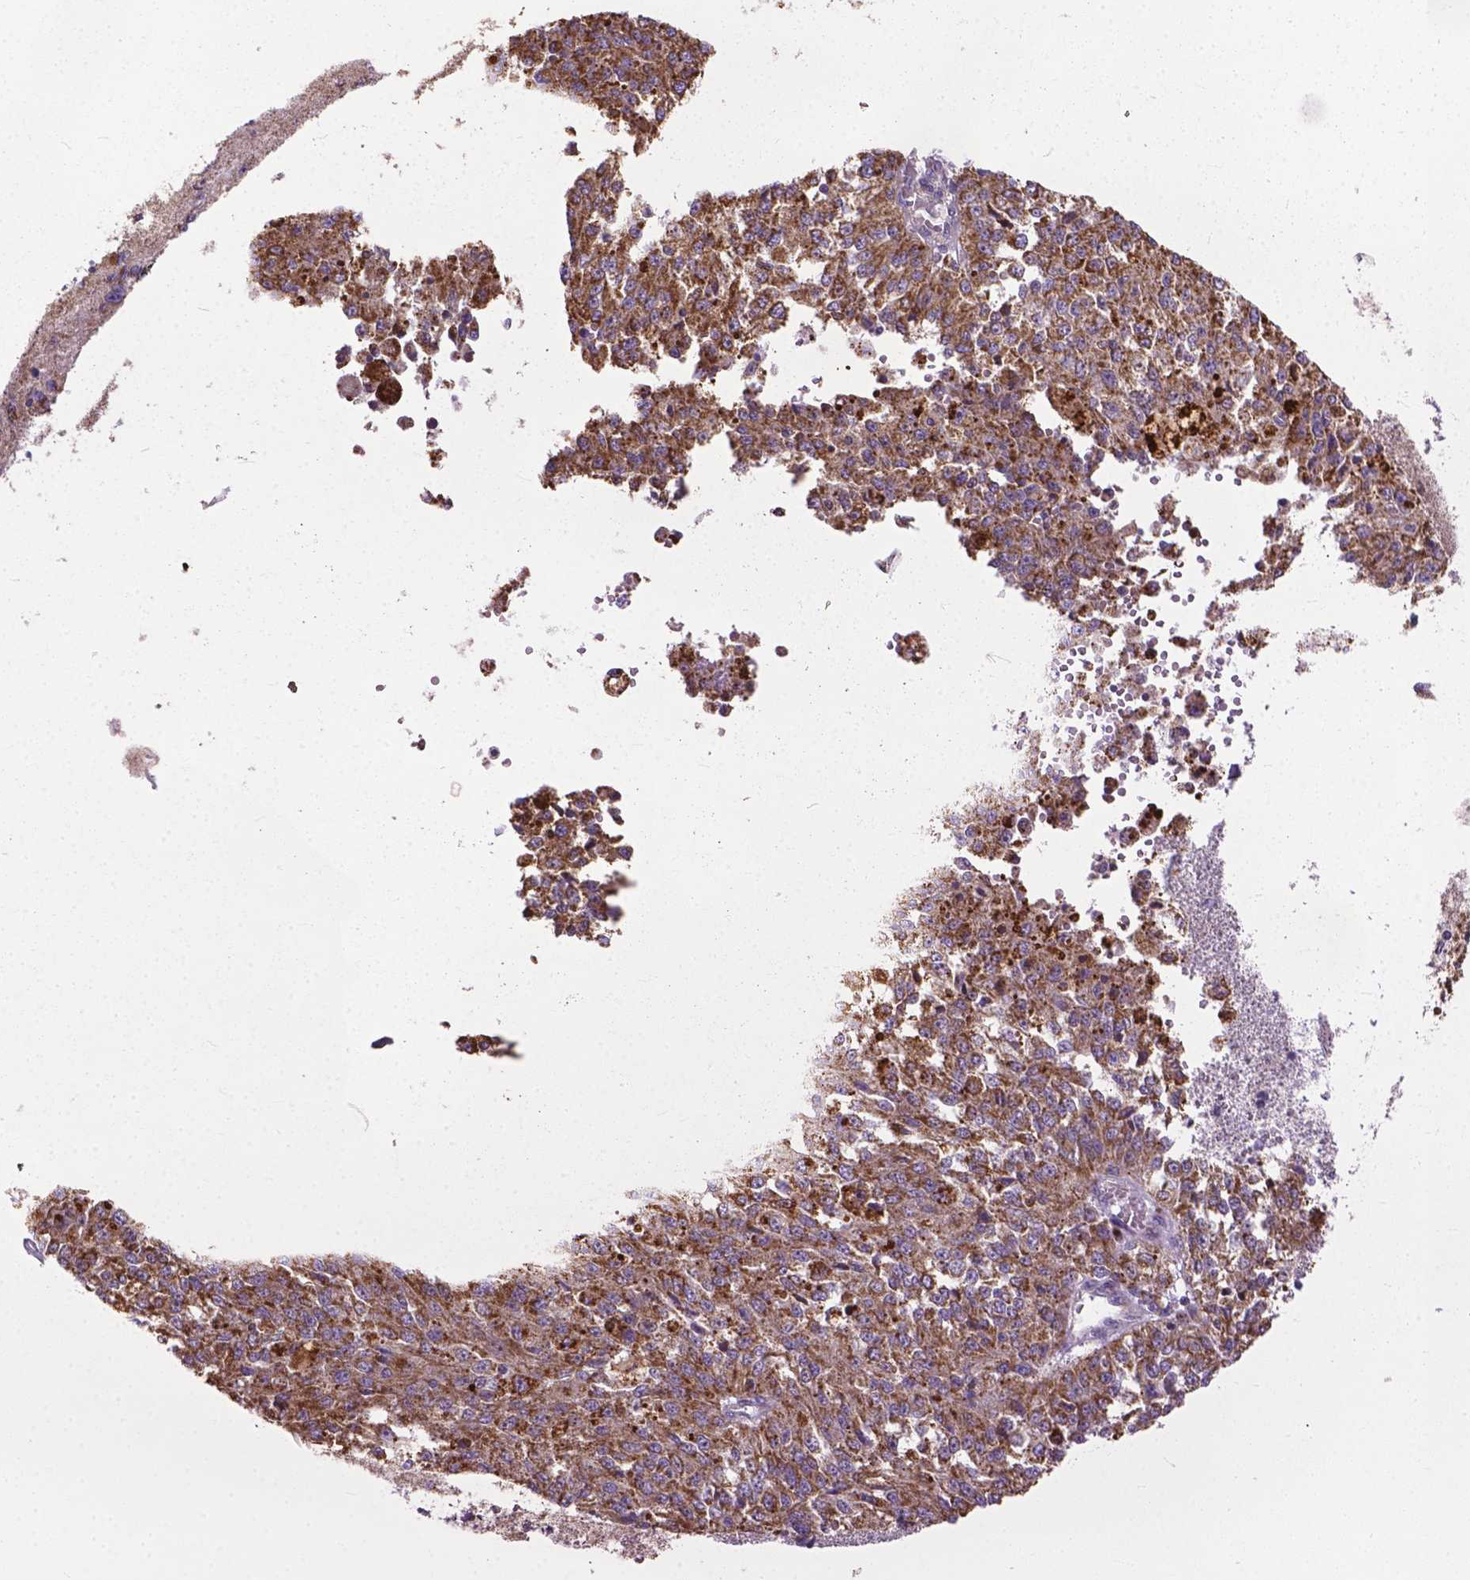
{"staining": {"intensity": "strong", "quantity": ">75%", "location": "cytoplasmic/membranous"}, "tissue": "melanoma", "cell_type": "Tumor cells", "image_type": "cancer", "snomed": [{"axis": "morphology", "description": "Malignant melanoma, Metastatic site"}, {"axis": "topography", "description": "Lymph node"}], "caption": "Malignant melanoma (metastatic site) stained with DAB (3,3'-diaminobenzidine) immunohistochemistry (IHC) shows high levels of strong cytoplasmic/membranous staining in approximately >75% of tumor cells.", "gene": "VDAC1", "patient": {"sex": "female", "age": 64}}